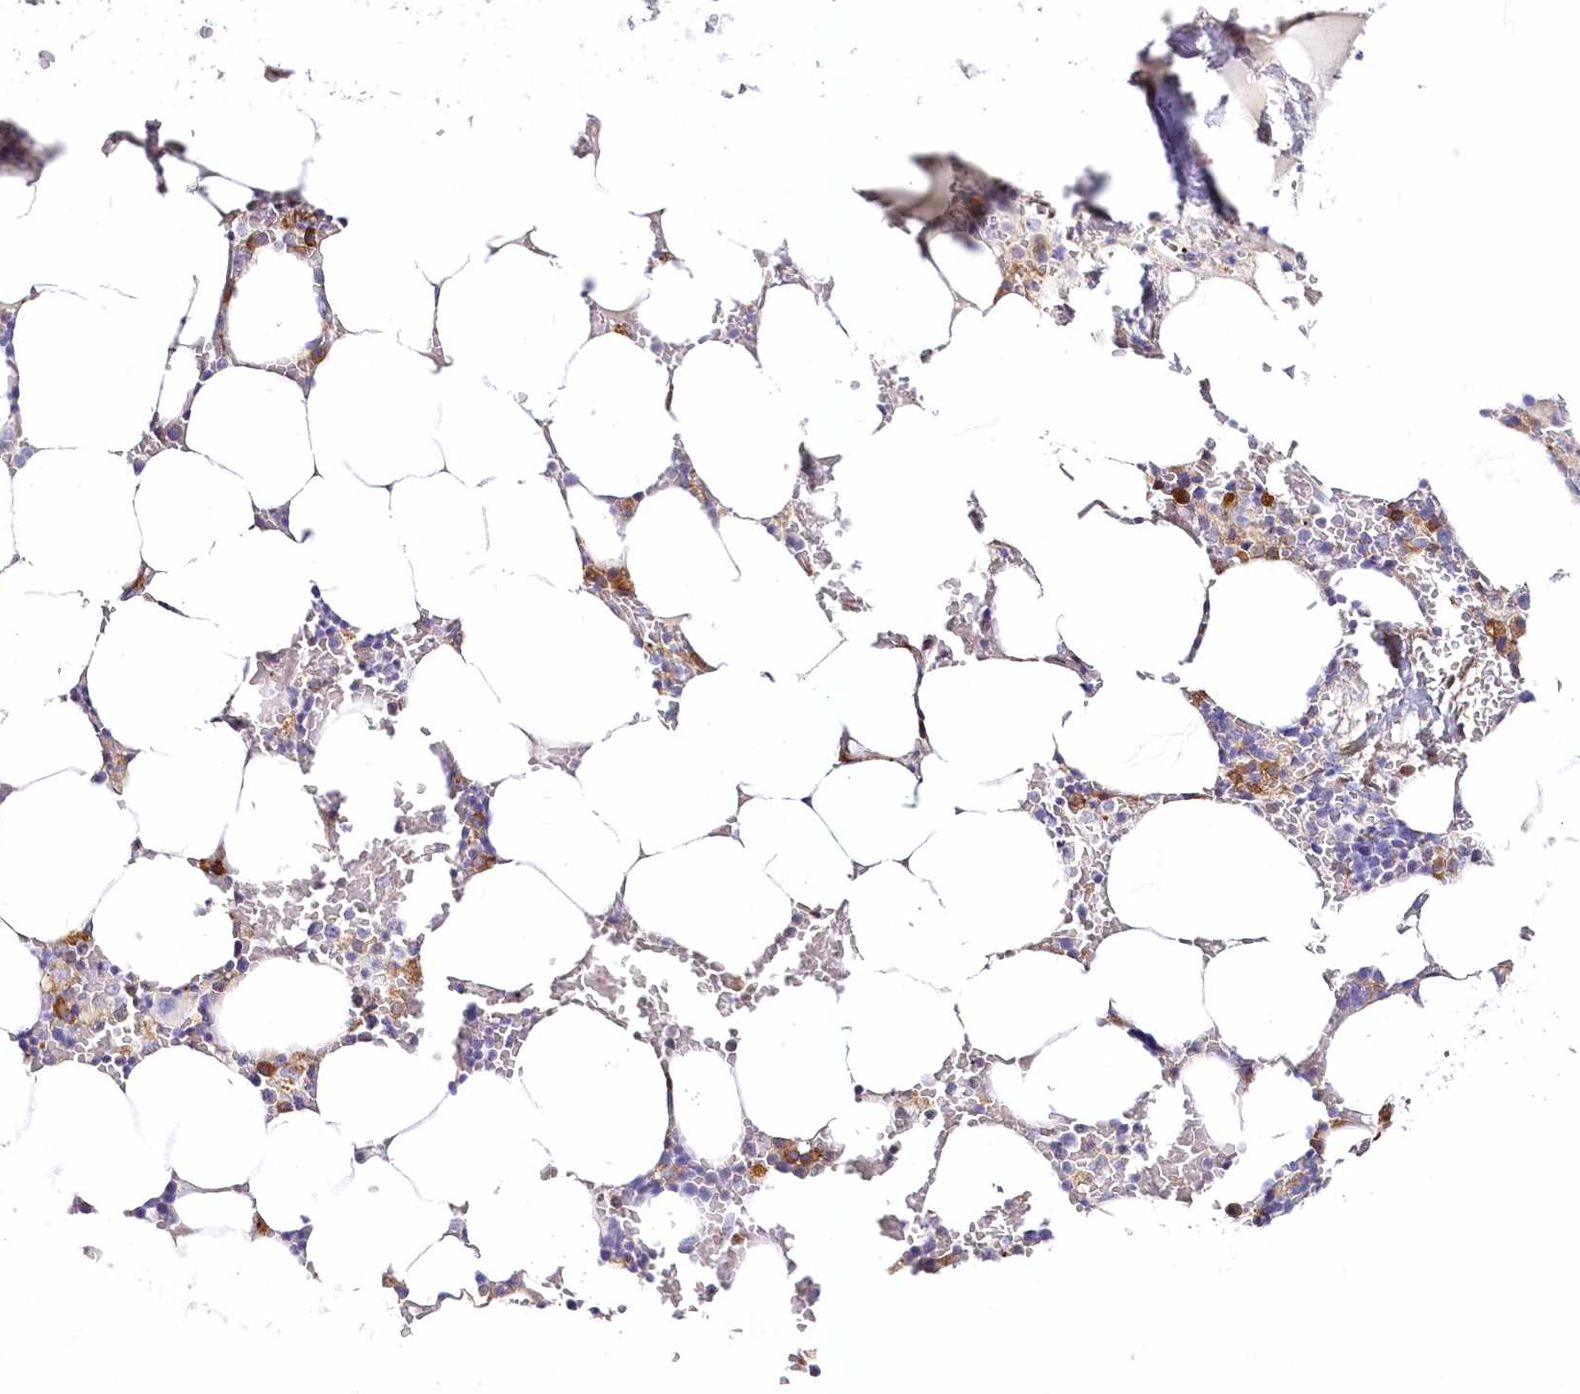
{"staining": {"intensity": "negative", "quantity": "none", "location": "none"}, "tissue": "bone marrow", "cell_type": "Hematopoietic cells", "image_type": "normal", "snomed": [{"axis": "morphology", "description": "Normal tissue, NOS"}, {"axis": "topography", "description": "Bone marrow"}], "caption": "Human bone marrow stained for a protein using immunohistochemistry exhibits no staining in hematopoietic cells.", "gene": "ARFGEF3", "patient": {"sex": "male", "age": 70}}